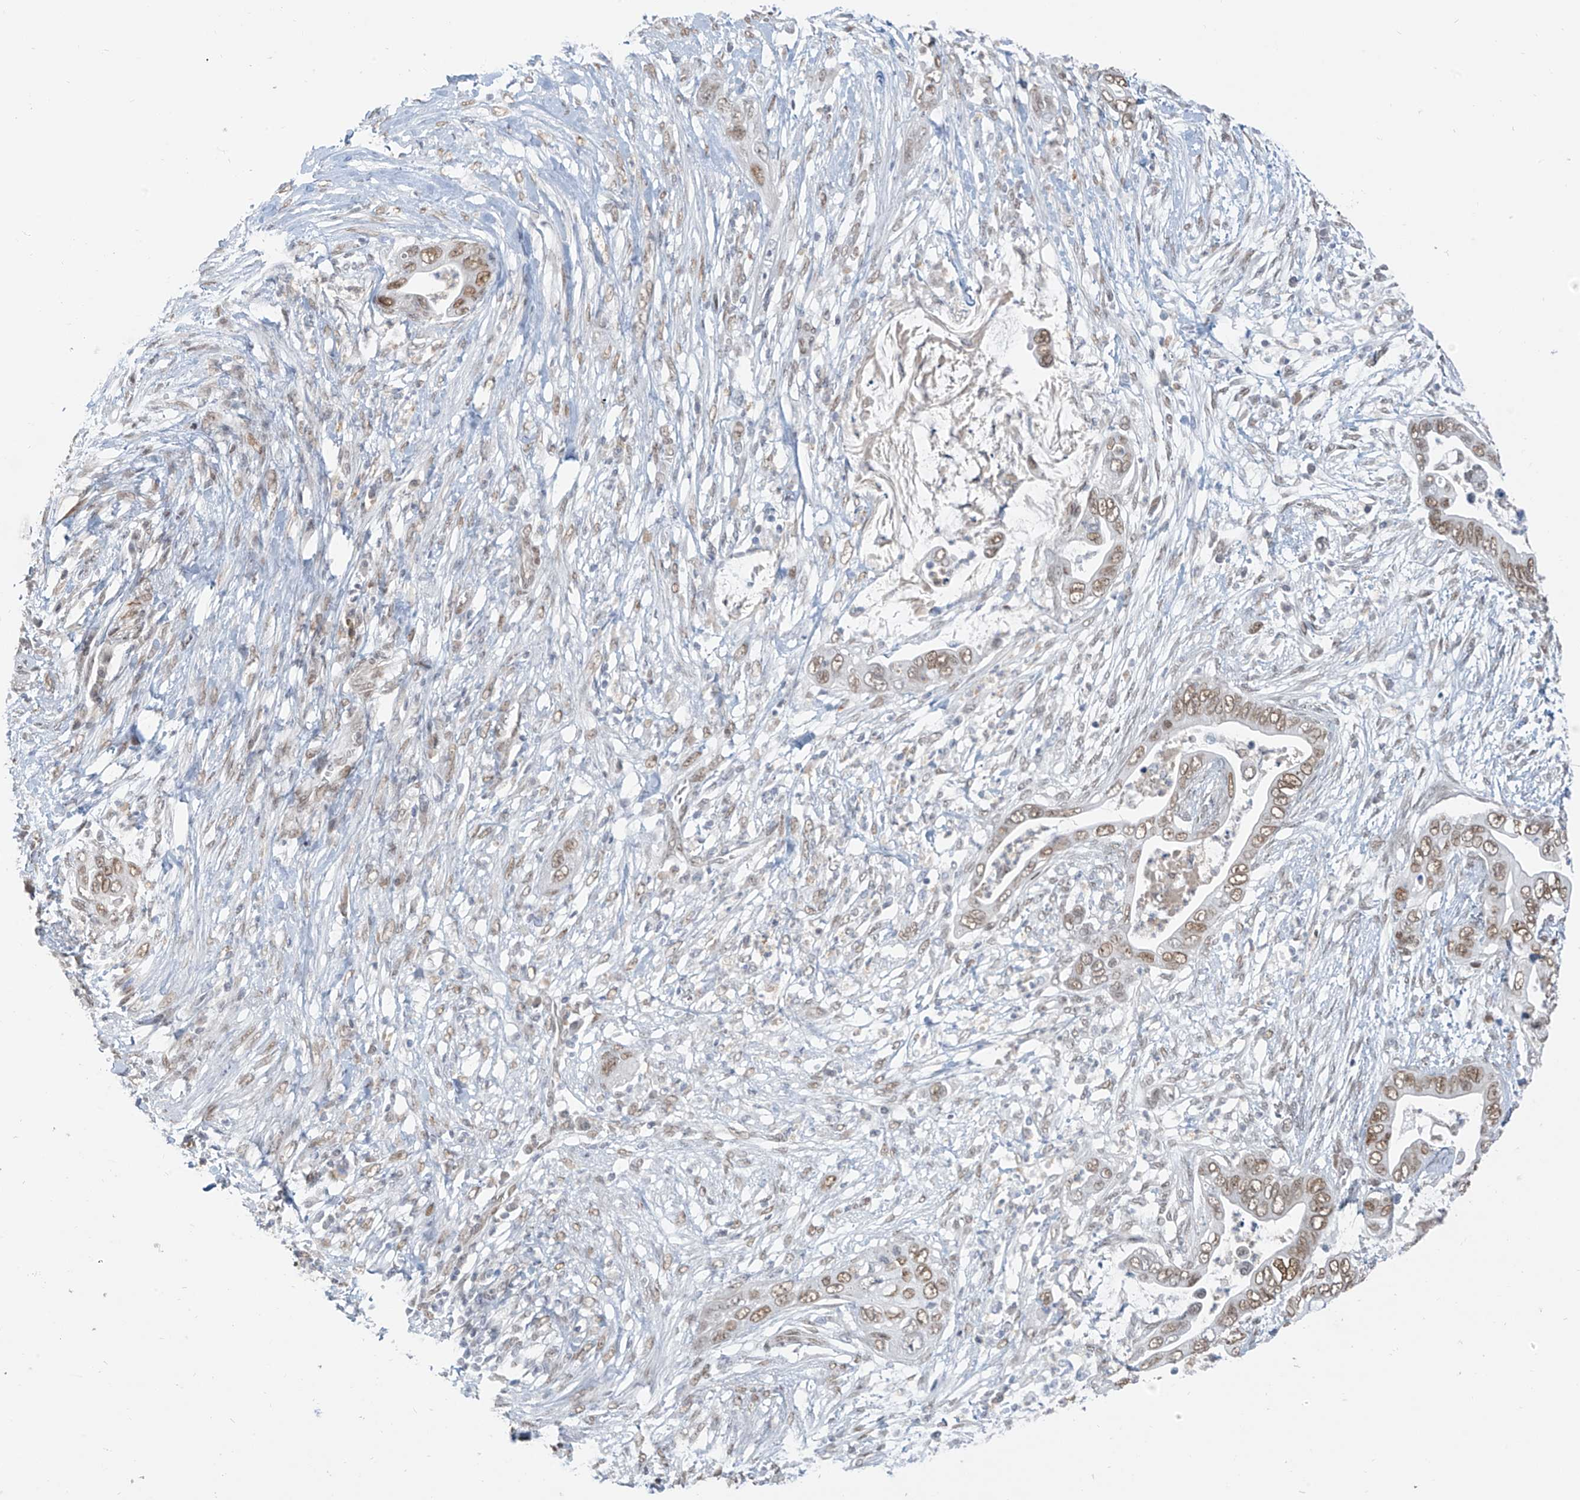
{"staining": {"intensity": "moderate", "quantity": ">75%", "location": "nuclear"}, "tissue": "pancreatic cancer", "cell_type": "Tumor cells", "image_type": "cancer", "snomed": [{"axis": "morphology", "description": "Adenocarcinoma, NOS"}, {"axis": "topography", "description": "Pancreas"}], "caption": "Tumor cells reveal medium levels of moderate nuclear staining in about >75% of cells in pancreatic adenocarcinoma.", "gene": "MCM9", "patient": {"sex": "male", "age": 75}}